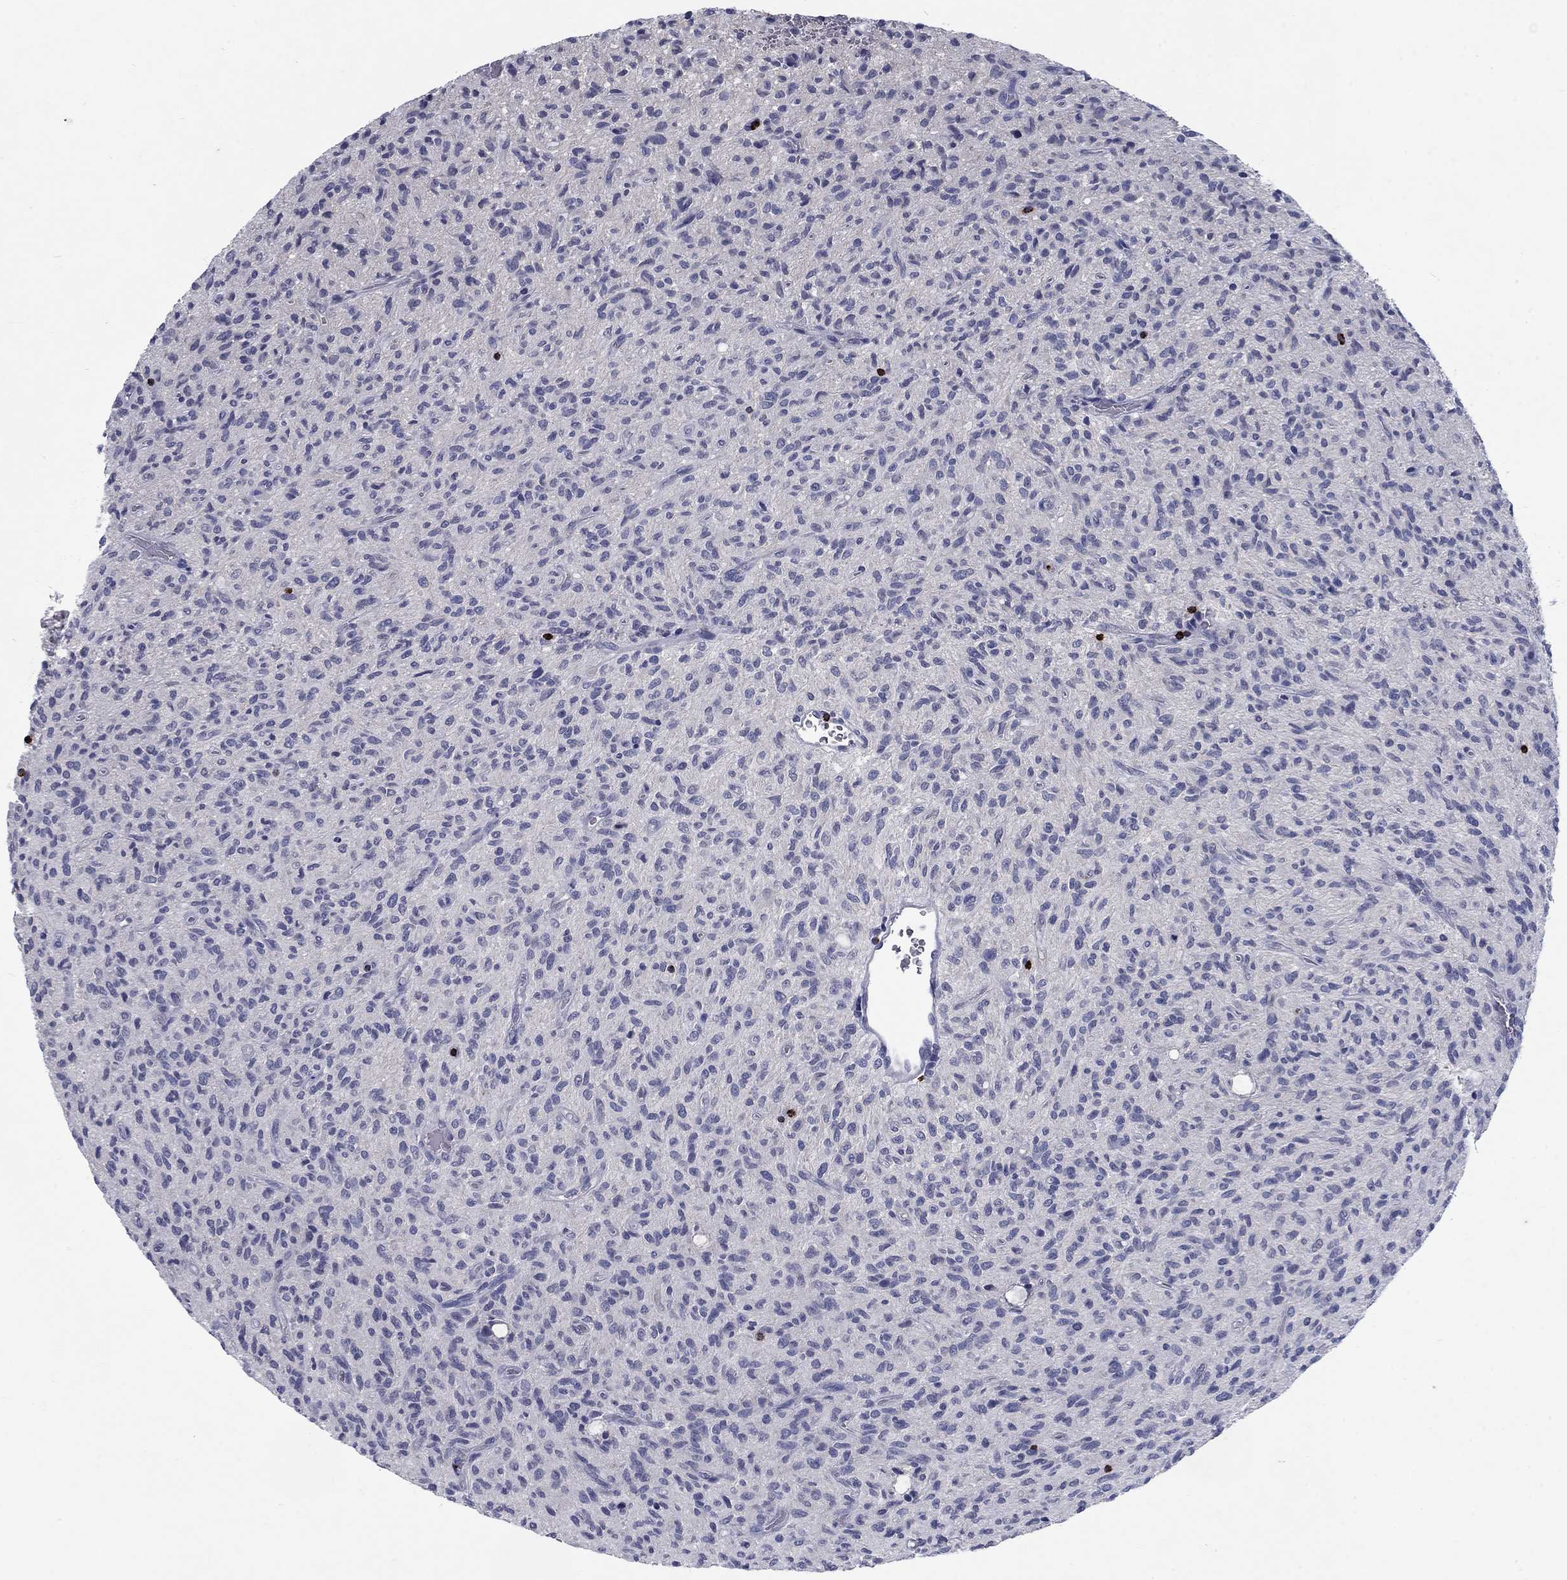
{"staining": {"intensity": "negative", "quantity": "none", "location": "none"}, "tissue": "glioma", "cell_type": "Tumor cells", "image_type": "cancer", "snomed": [{"axis": "morphology", "description": "Glioma, malignant, High grade"}, {"axis": "topography", "description": "Brain"}], "caption": "This is an immunohistochemistry (IHC) histopathology image of malignant glioma (high-grade). There is no staining in tumor cells.", "gene": "GZMA", "patient": {"sex": "male", "age": 64}}